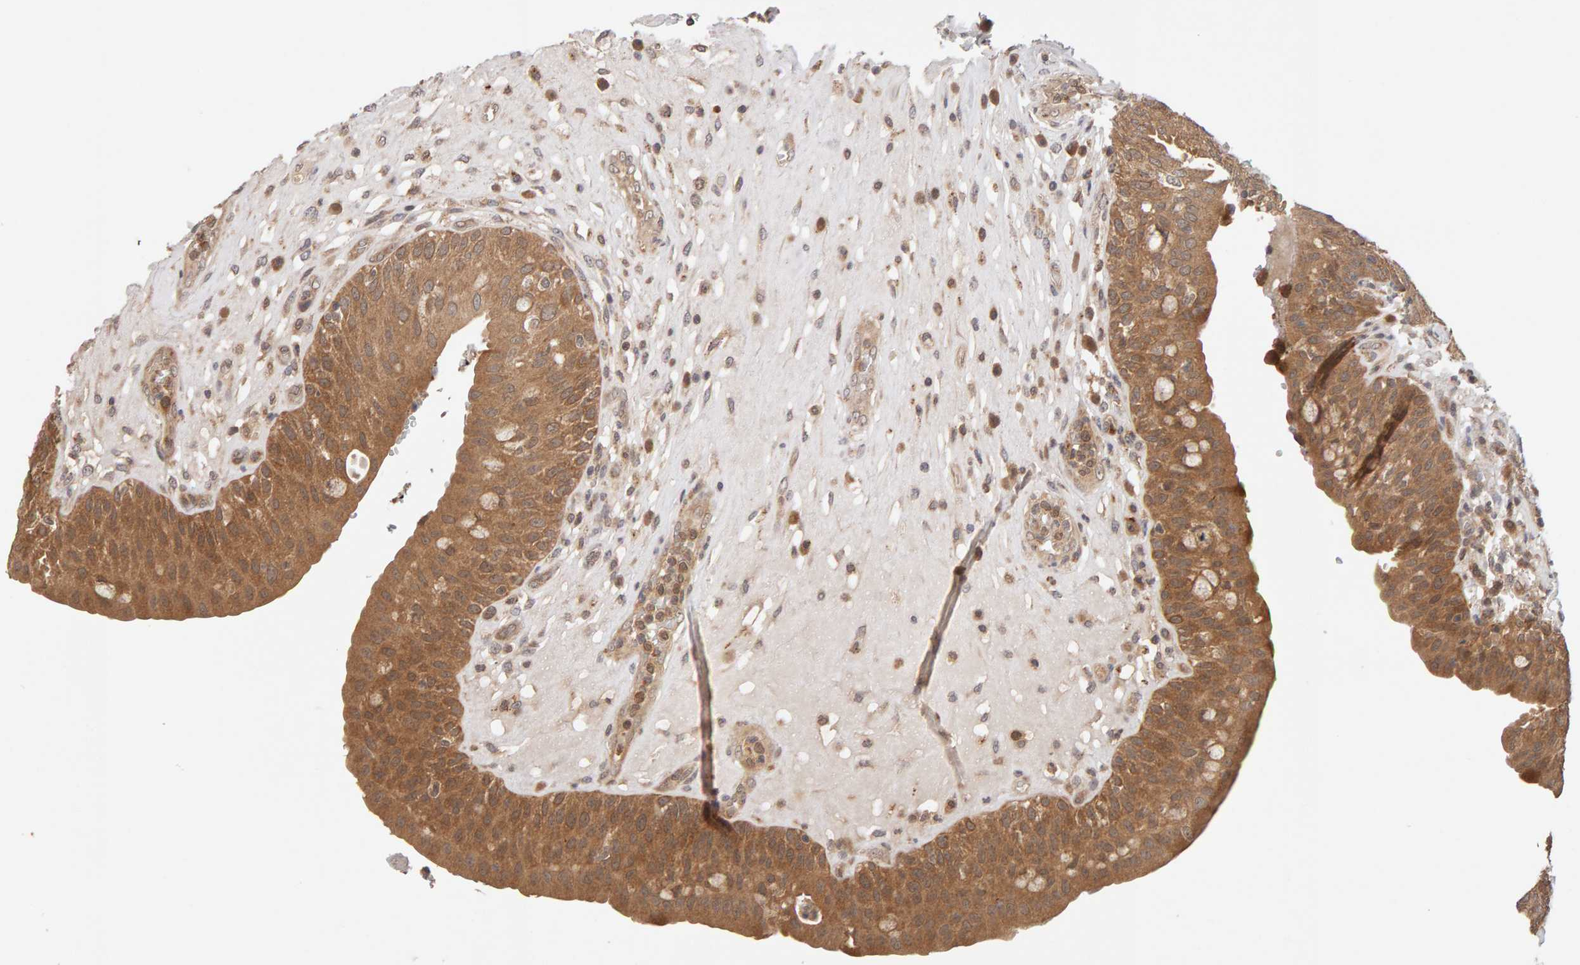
{"staining": {"intensity": "moderate", "quantity": ">75%", "location": "cytoplasmic/membranous"}, "tissue": "urinary bladder", "cell_type": "Urothelial cells", "image_type": "normal", "snomed": [{"axis": "morphology", "description": "Normal tissue, NOS"}, {"axis": "topography", "description": "Urinary bladder"}], "caption": "The photomicrograph shows staining of unremarkable urinary bladder, revealing moderate cytoplasmic/membranous protein staining (brown color) within urothelial cells.", "gene": "DNAJC7", "patient": {"sex": "female", "age": 62}}